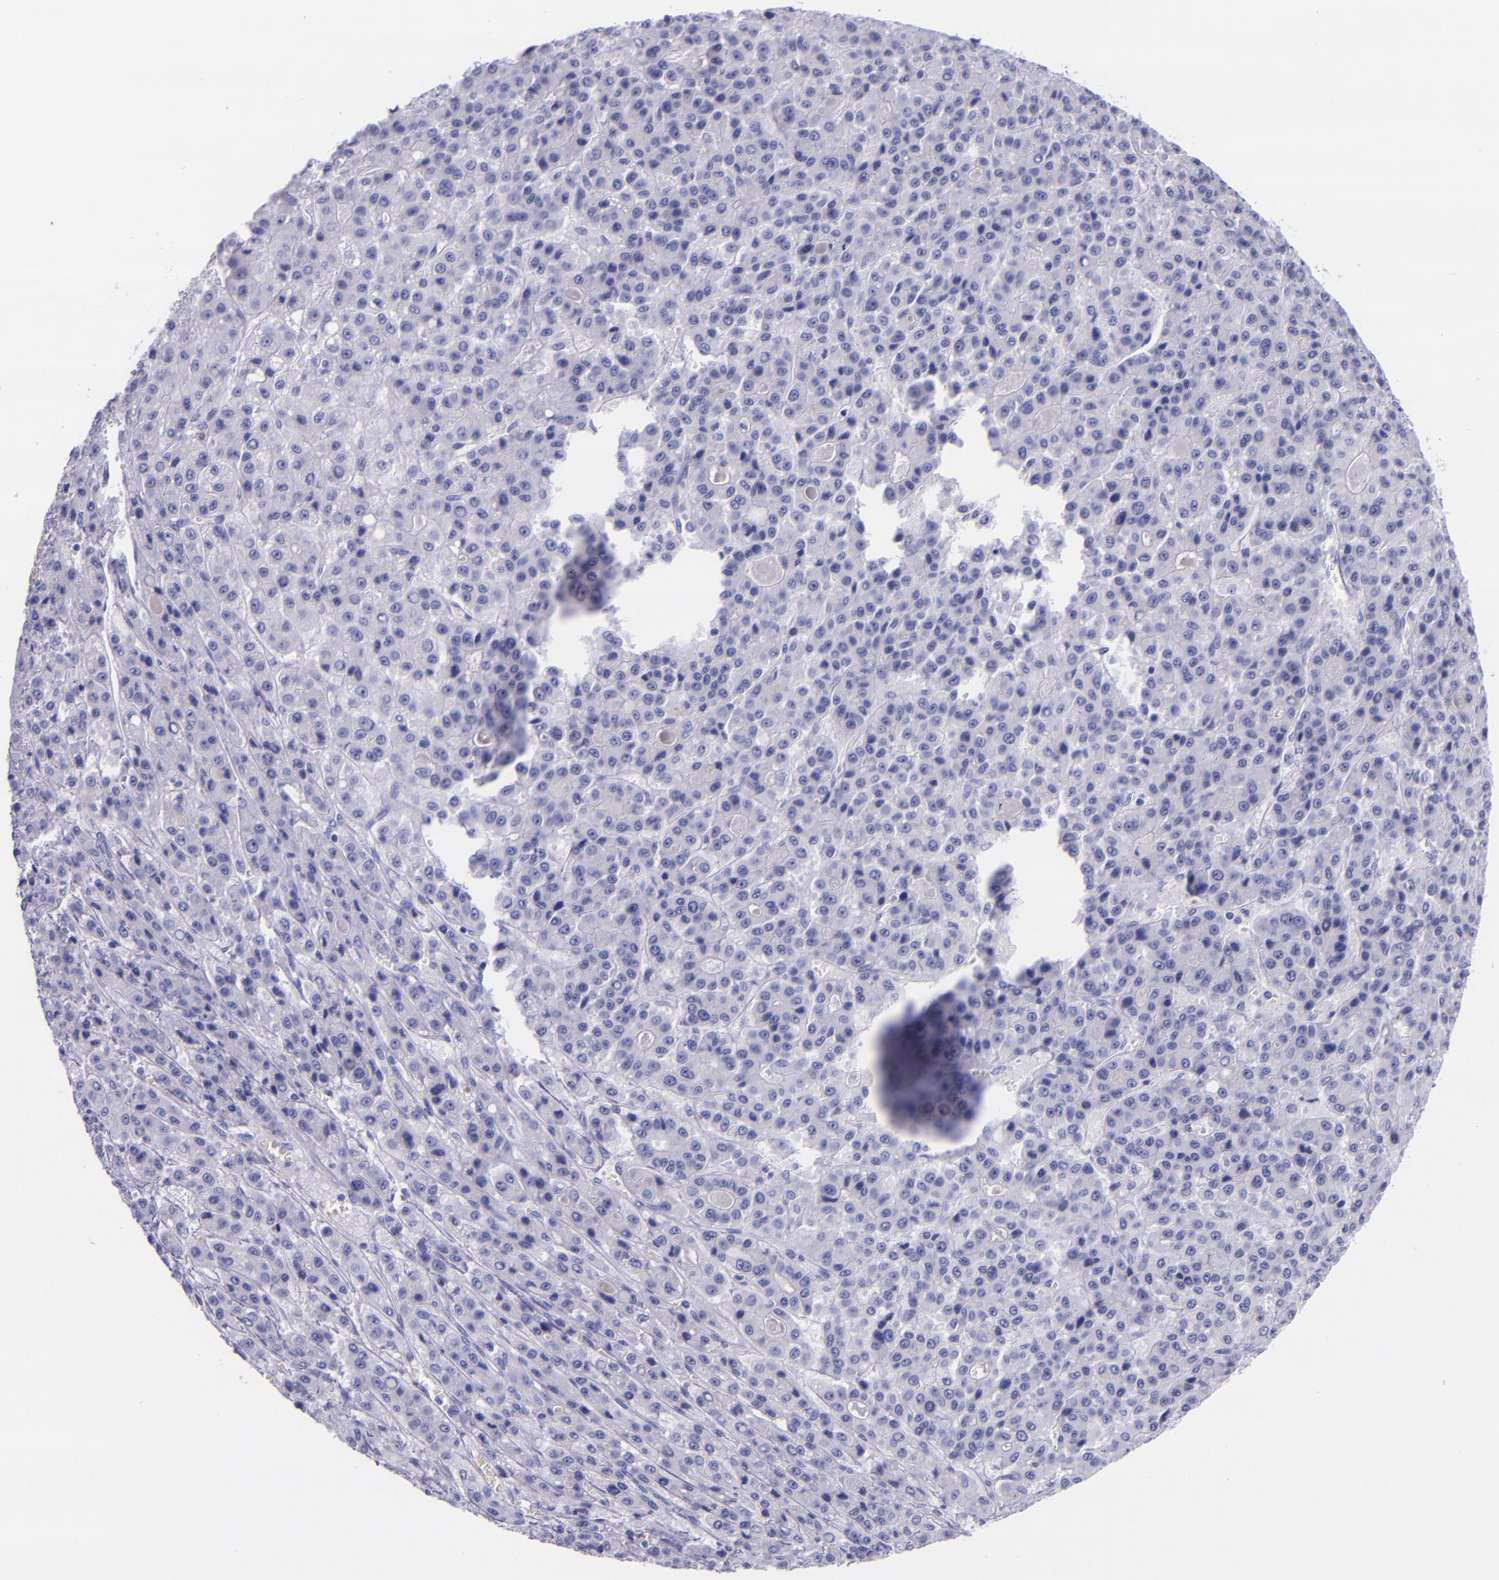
{"staining": {"intensity": "negative", "quantity": "none", "location": "none"}, "tissue": "liver cancer", "cell_type": "Tumor cells", "image_type": "cancer", "snomed": [{"axis": "morphology", "description": "Carcinoma, Hepatocellular, NOS"}, {"axis": "topography", "description": "Liver"}], "caption": "Hepatocellular carcinoma (liver) was stained to show a protein in brown. There is no significant positivity in tumor cells.", "gene": "SLPI", "patient": {"sex": "male", "age": 70}}